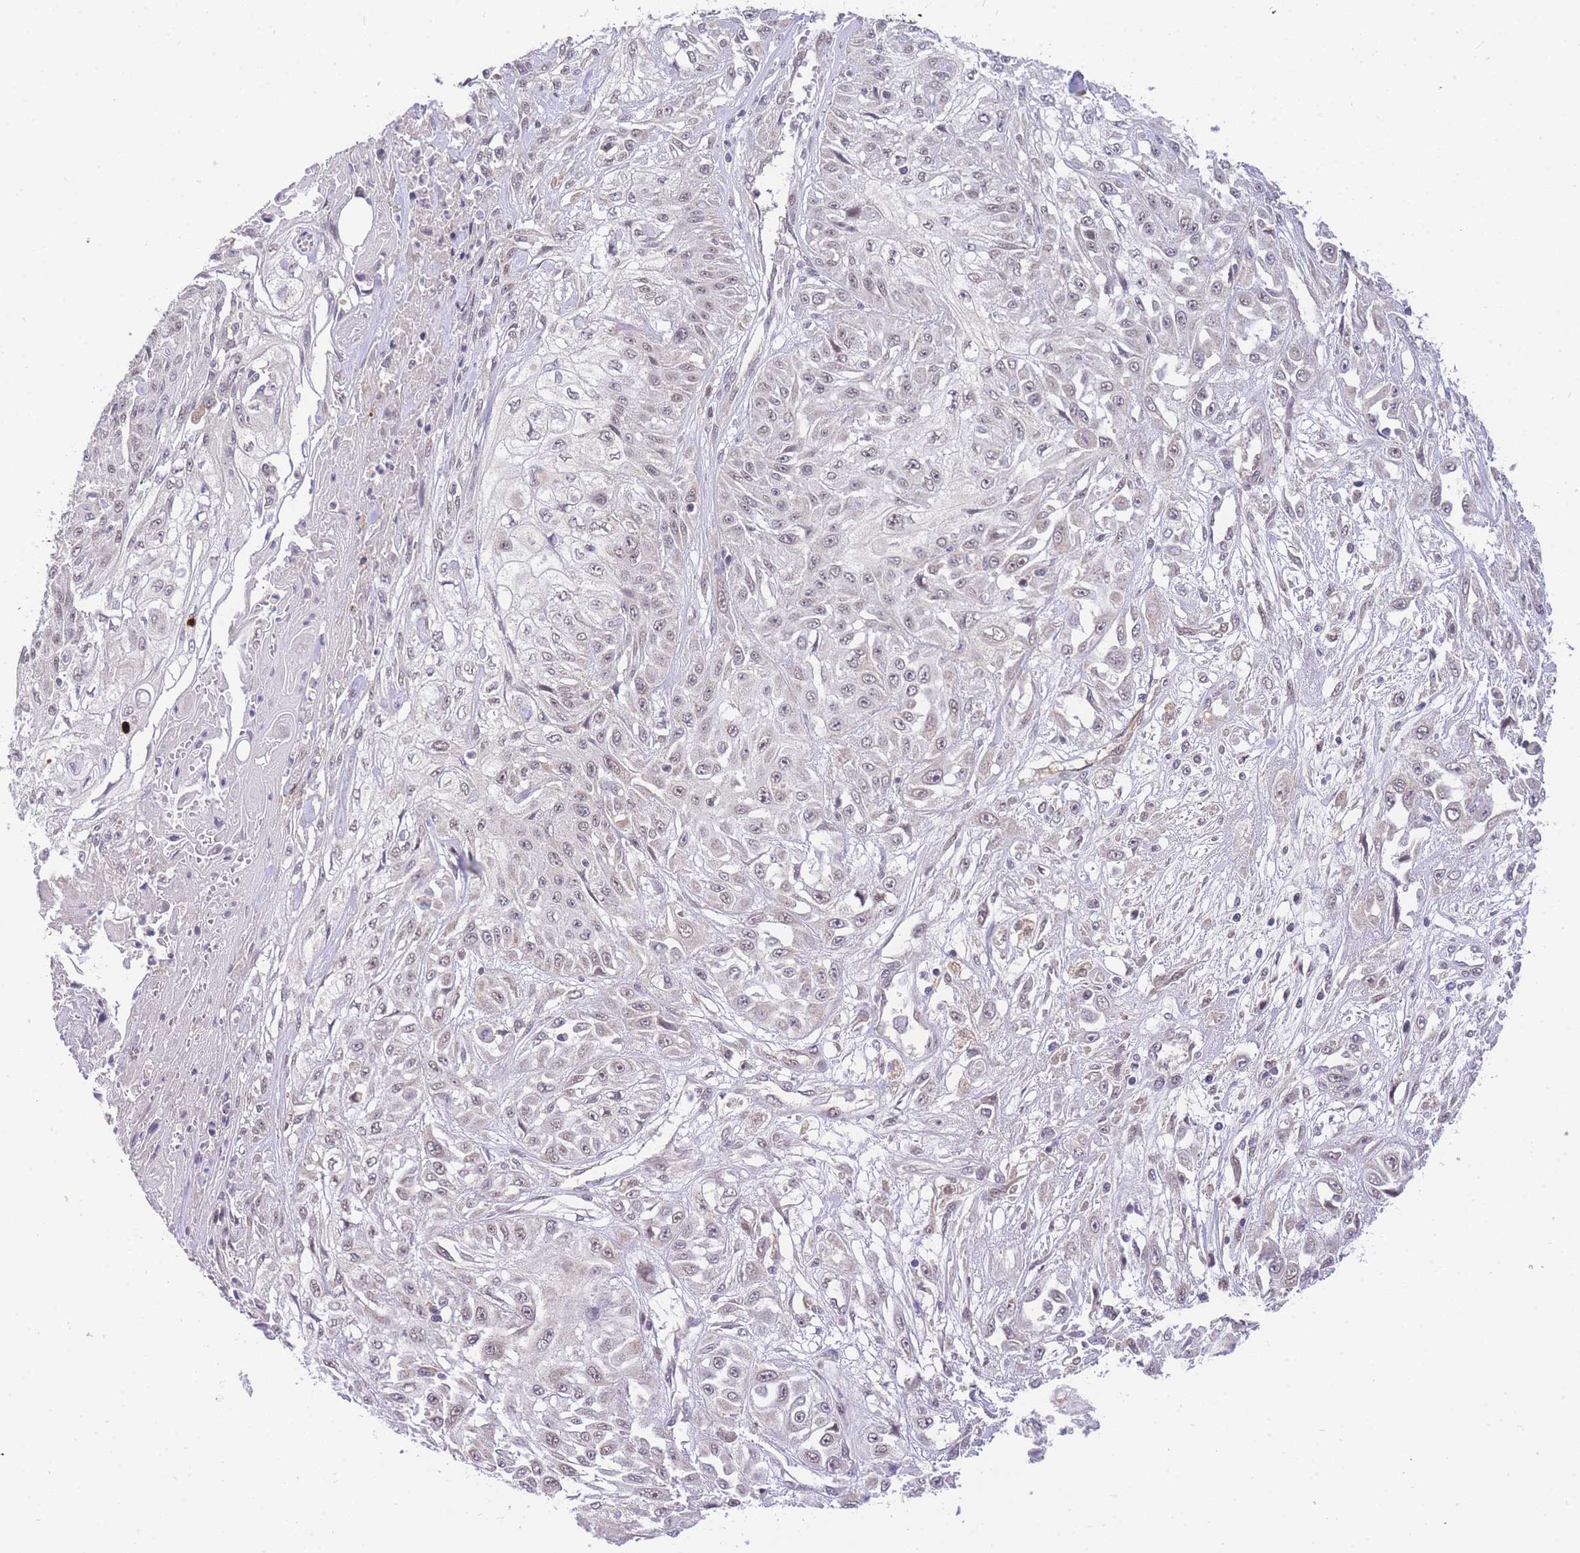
{"staining": {"intensity": "weak", "quantity": ">75%", "location": "nuclear"}, "tissue": "skin cancer", "cell_type": "Tumor cells", "image_type": "cancer", "snomed": [{"axis": "morphology", "description": "Squamous cell carcinoma, NOS"}, {"axis": "morphology", "description": "Squamous cell carcinoma, metastatic, NOS"}, {"axis": "topography", "description": "Skin"}, {"axis": "topography", "description": "Lymph node"}], "caption": "This image displays immunohistochemistry (IHC) staining of skin cancer, with low weak nuclear expression in about >75% of tumor cells.", "gene": "PUS10", "patient": {"sex": "male", "age": 75}}